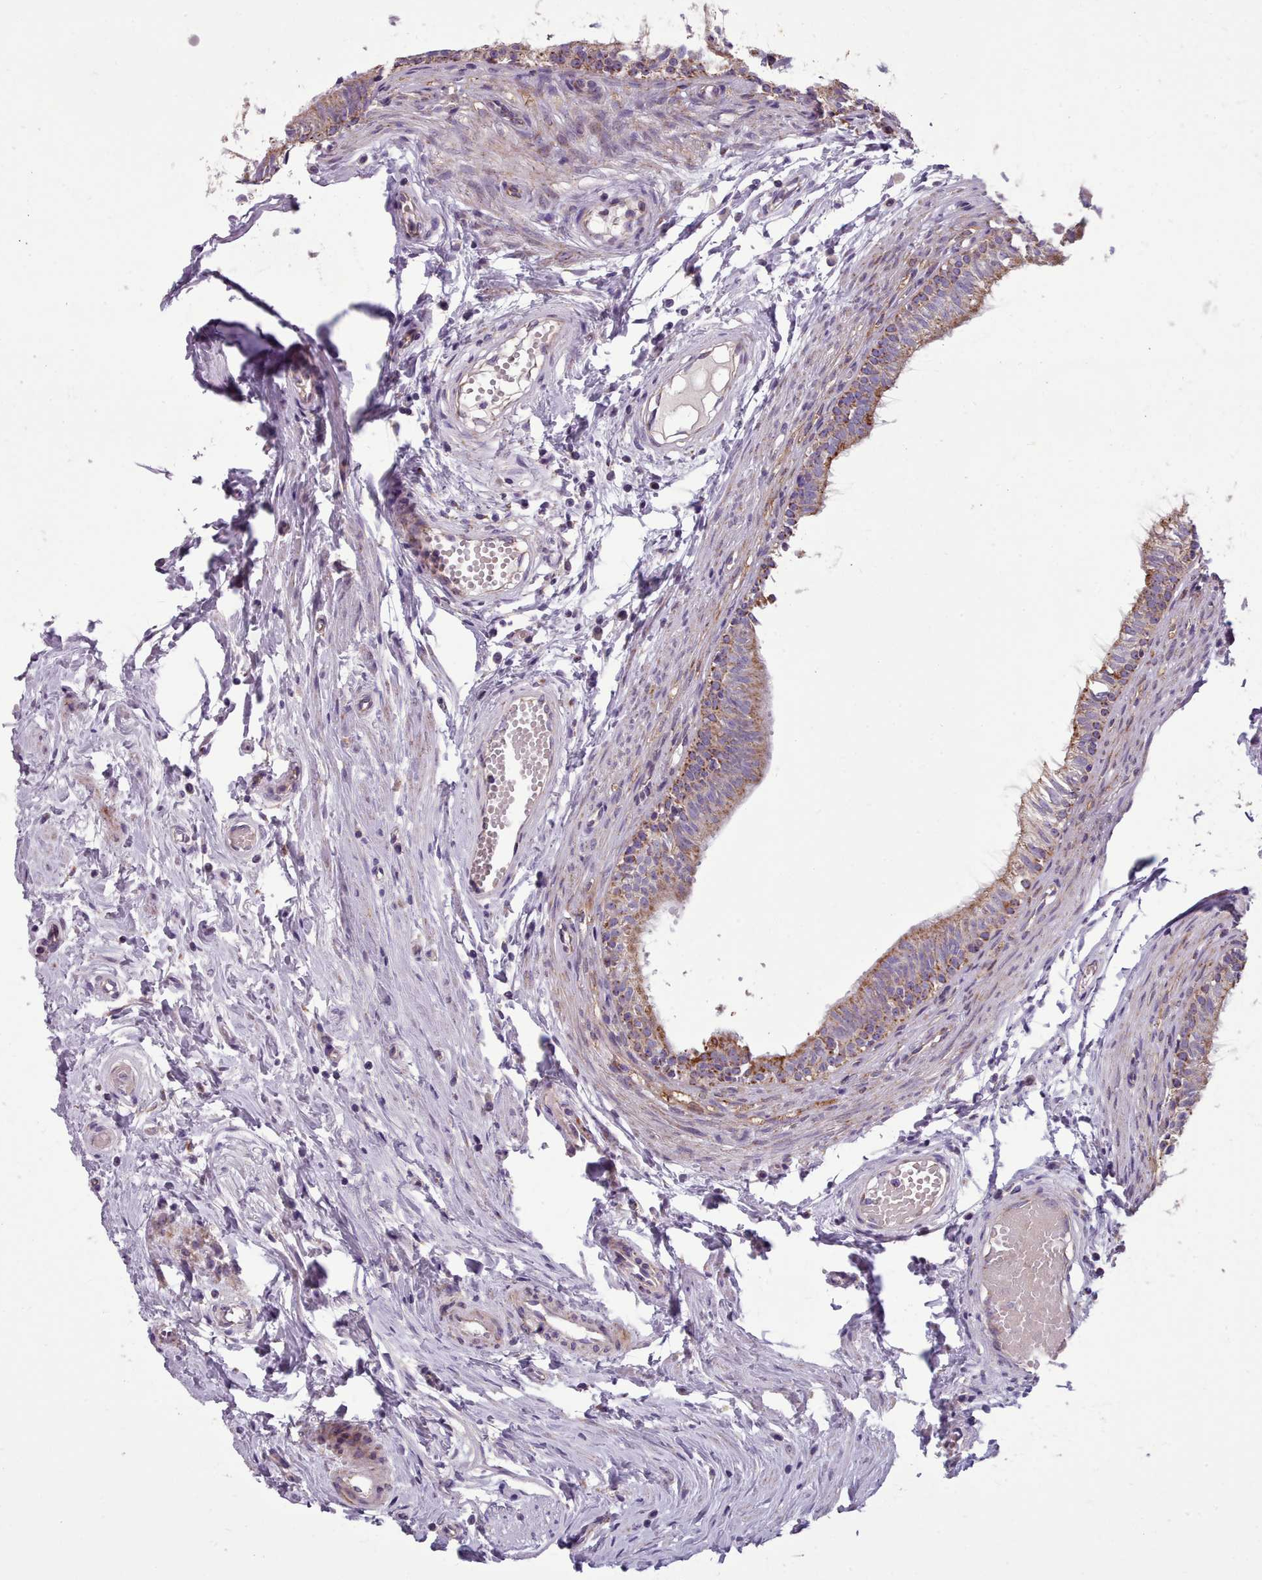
{"staining": {"intensity": "moderate", "quantity": "25%-75%", "location": "cytoplasmic/membranous"}, "tissue": "epididymis", "cell_type": "Glandular cells", "image_type": "normal", "snomed": [{"axis": "morphology", "description": "Normal tissue, NOS"}, {"axis": "topography", "description": "Epididymis, spermatic cord, NOS"}], "caption": "A brown stain highlights moderate cytoplasmic/membranous staining of a protein in glandular cells of unremarkable human epididymis. (DAB (3,3'-diaminobenzidine) IHC with brightfield microscopy, high magnification).", "gene": "FKBP10", "patient": {"sex": "male", "age": 22}}